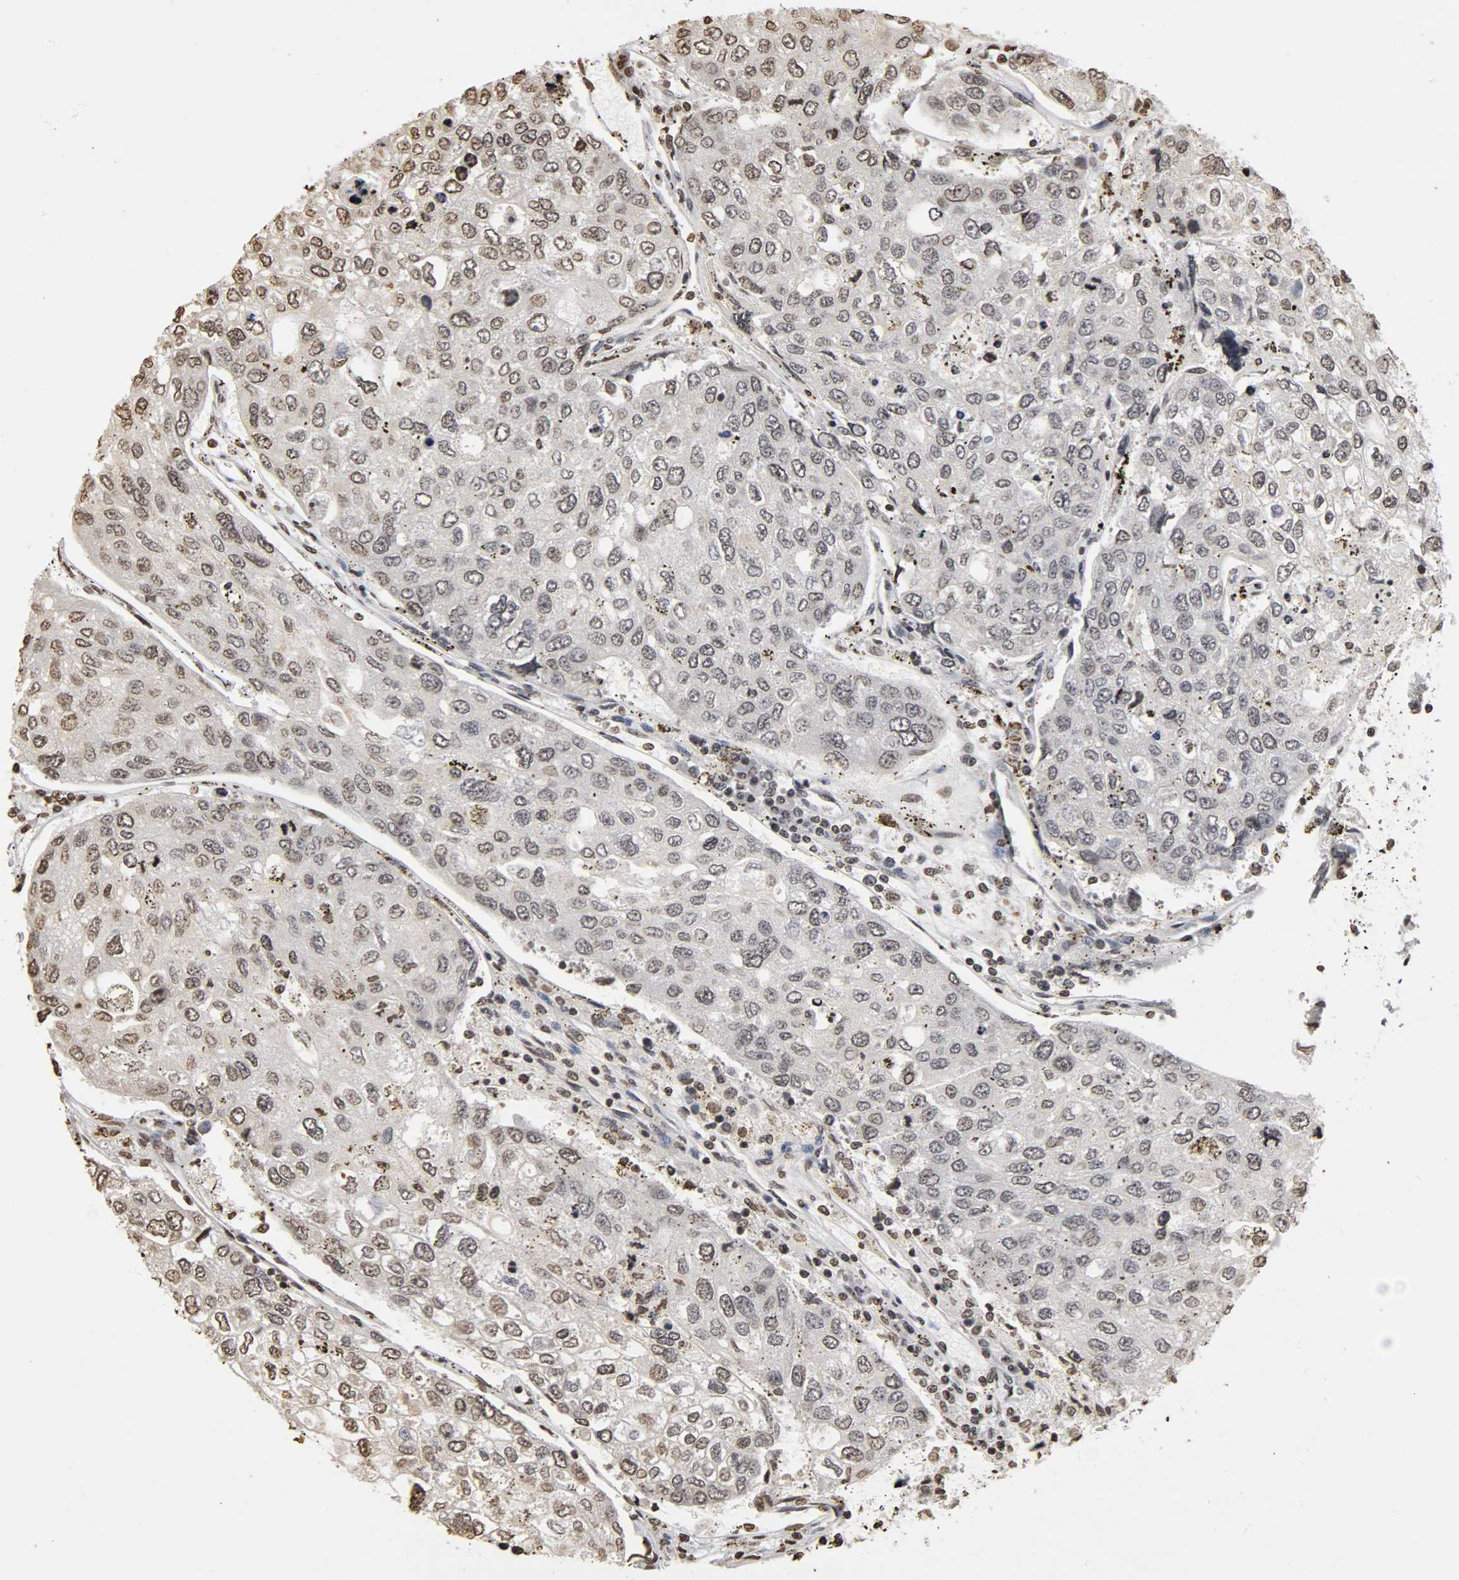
{"staining": {"intensity": "weak", "quantity": "25%-75%", "location": "nuclear"}, "tissue": "urothelial cancer", "cell_type": "Tumor cells", "image_type": "cancer", "snomed": [{"axis": "morphology", "description": "Urothelial carcinoma, High grade"}, {"axis": "topography", "description": "Lymph node"}, {"axis": "topography", "description": "Urinary bladder"}], "caption": "Immunohistochemistry (IHC) photomicrograph of human high-grade urothelial carcinoma stained for a protein (brown), which shows low levels of weak nuclear expression in about 25%-75% of tumor cells.", "gene": "ERCC2", "patient": {"sex": "male", "age": 51}}